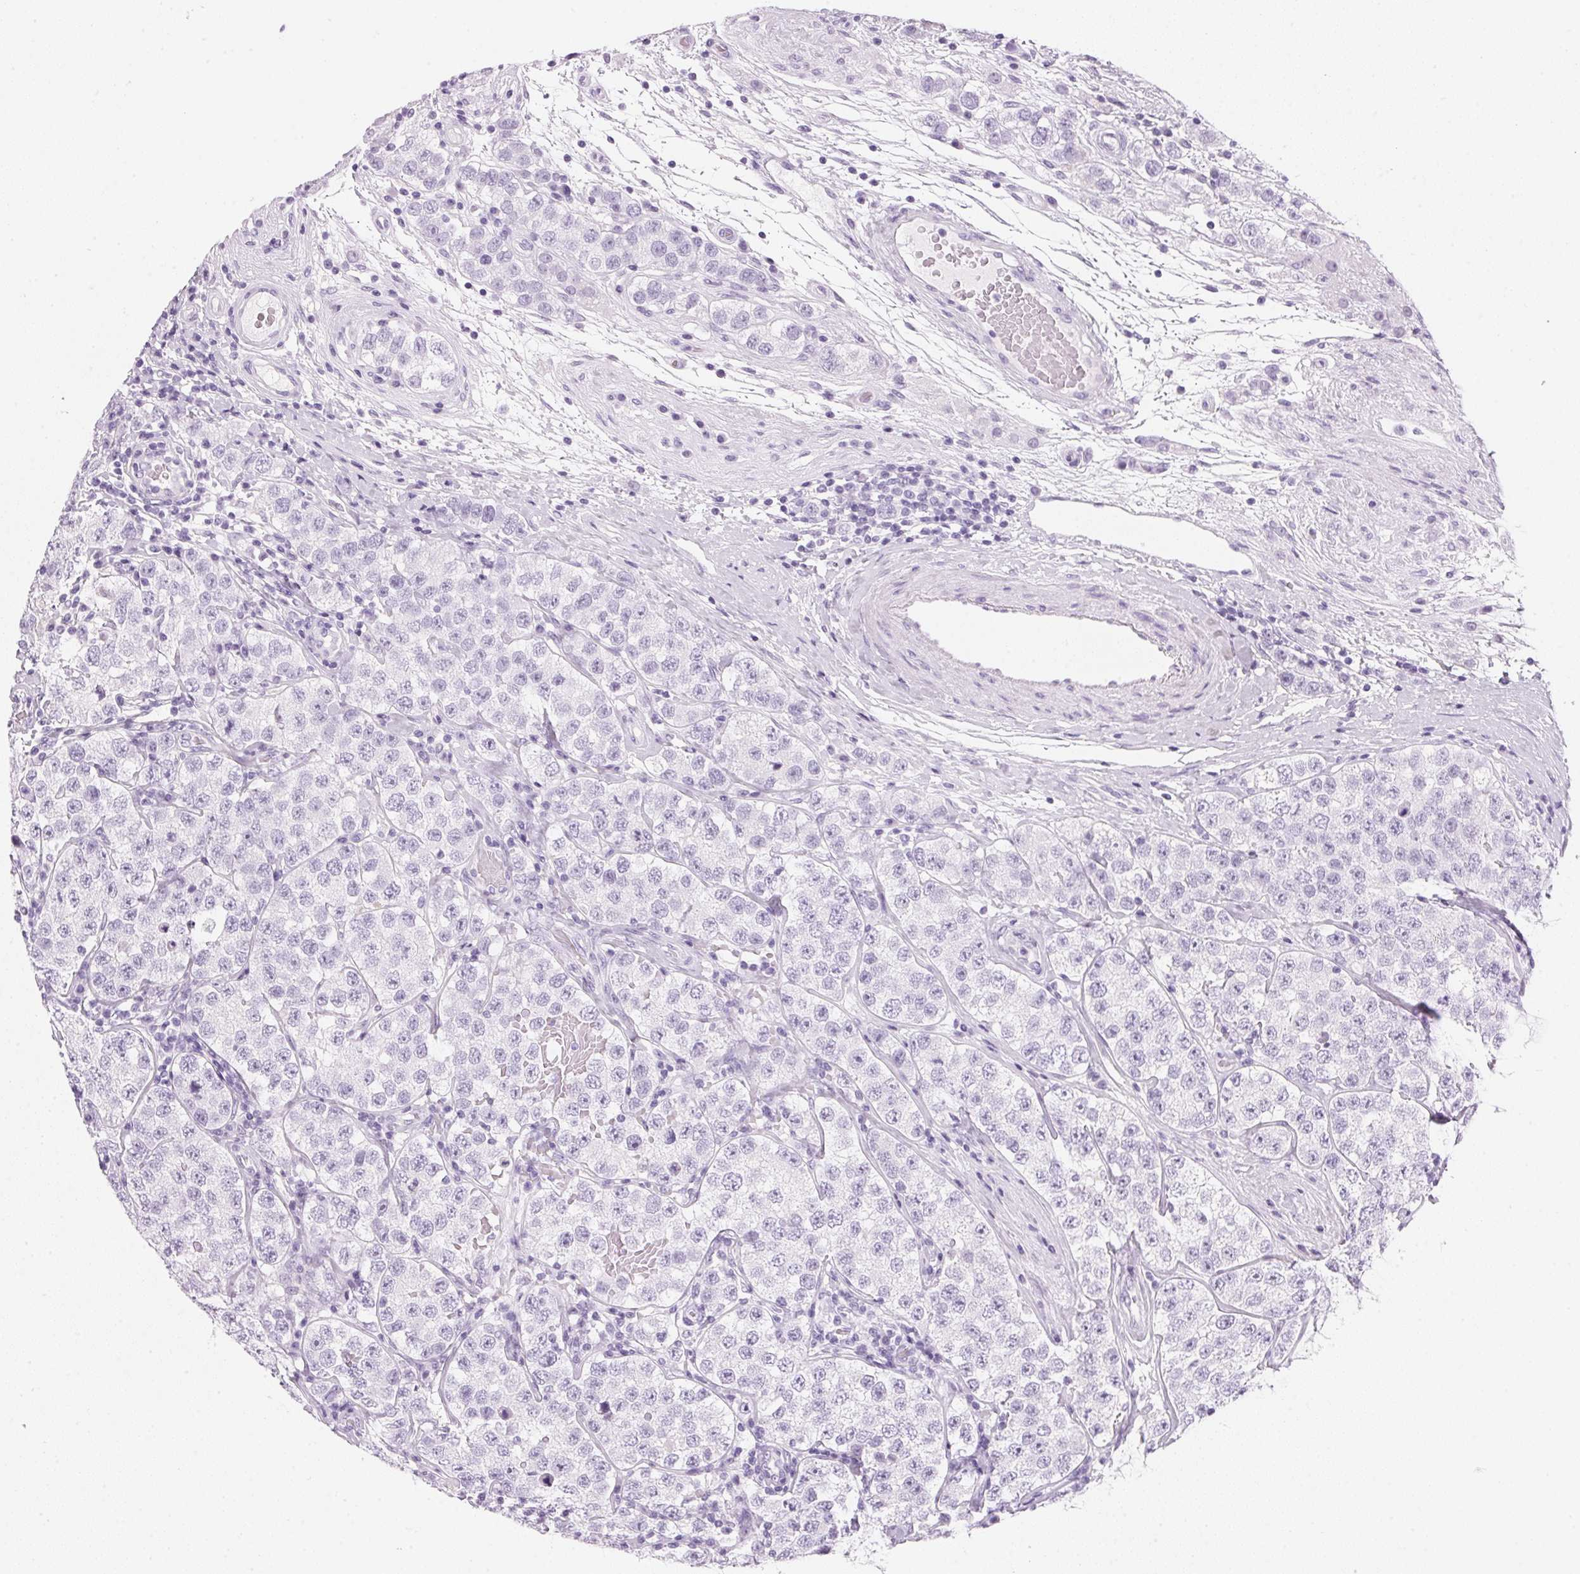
{"staining": {"intensity": "negative", "quantity": "none", "location": "none"}, "tissue": "testis cancer", "cell_type": "Tumor cells", "image_type": "cancer", "snomed": [{"axis": "morphology", "description": "Seminoma, NOS"}, {"axis": "topography", "description": "Testis"}], "caption": "Human testis cancer (seminoma) stained for a protein using immunohistochemistry shows no positivity in tumor cells.", "gene": "IGFBP1", "patient": {"sex": "male", "age": 34}}